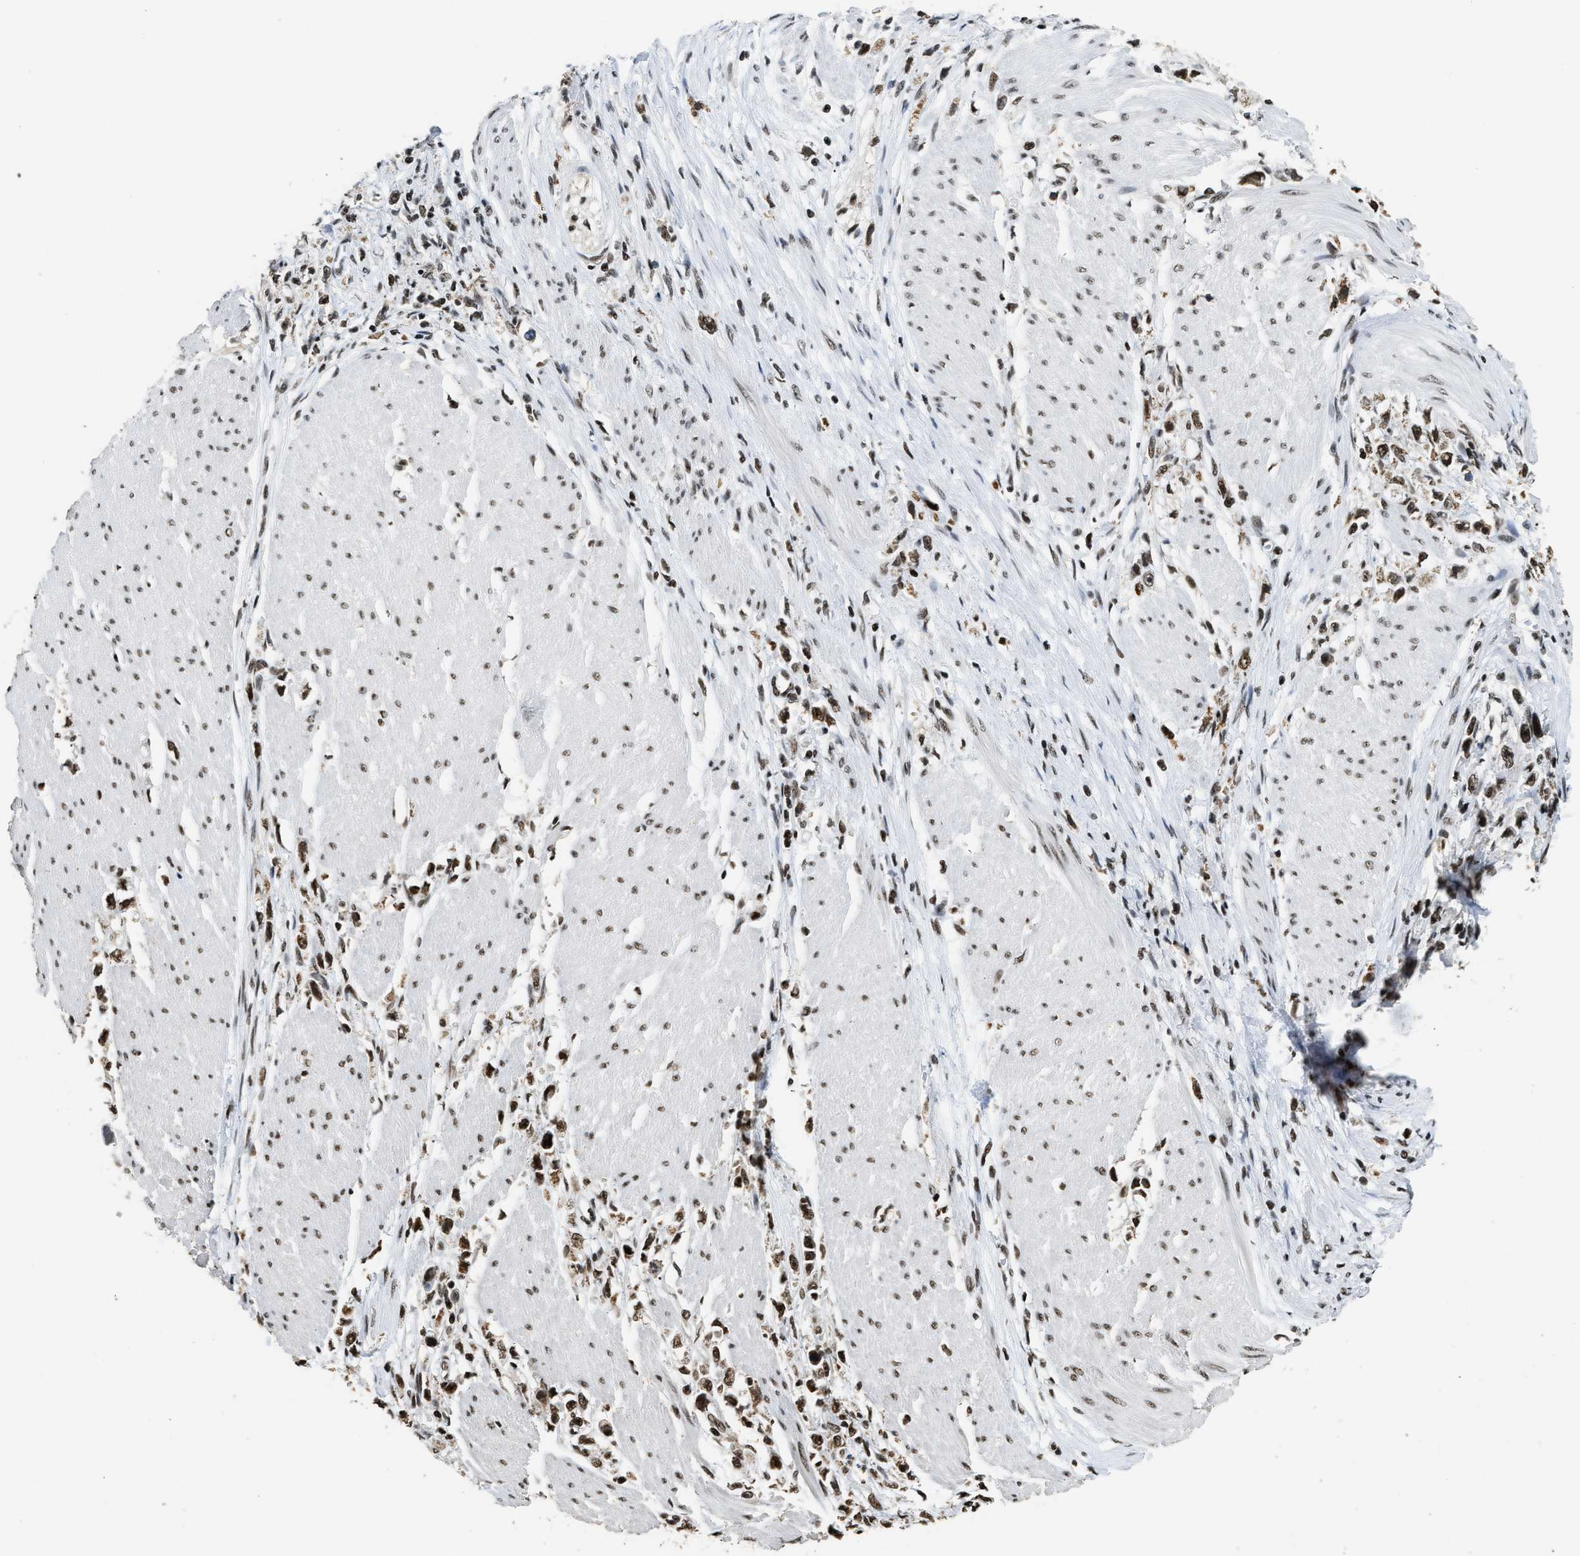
{"staining": {"intensity": "strong", "quantity": ">75%", "location": "nuclear"}, "tissue": "stomach cancer", "cell_type": "Tumor cells", "image_type": "cancer", "snomed": [{"axis": "morphology", "description": "Adenocarcinoma, NOS"}, {"axis": "topography", "description": "Stomach"}], "caption": "Immunohistochemistry of stomach cancer shows high levels of strong nuclear expression in approximately >75% of tumor cells.", "gene": "RAD21", "patient": {"sex": "female", "age": 59}}